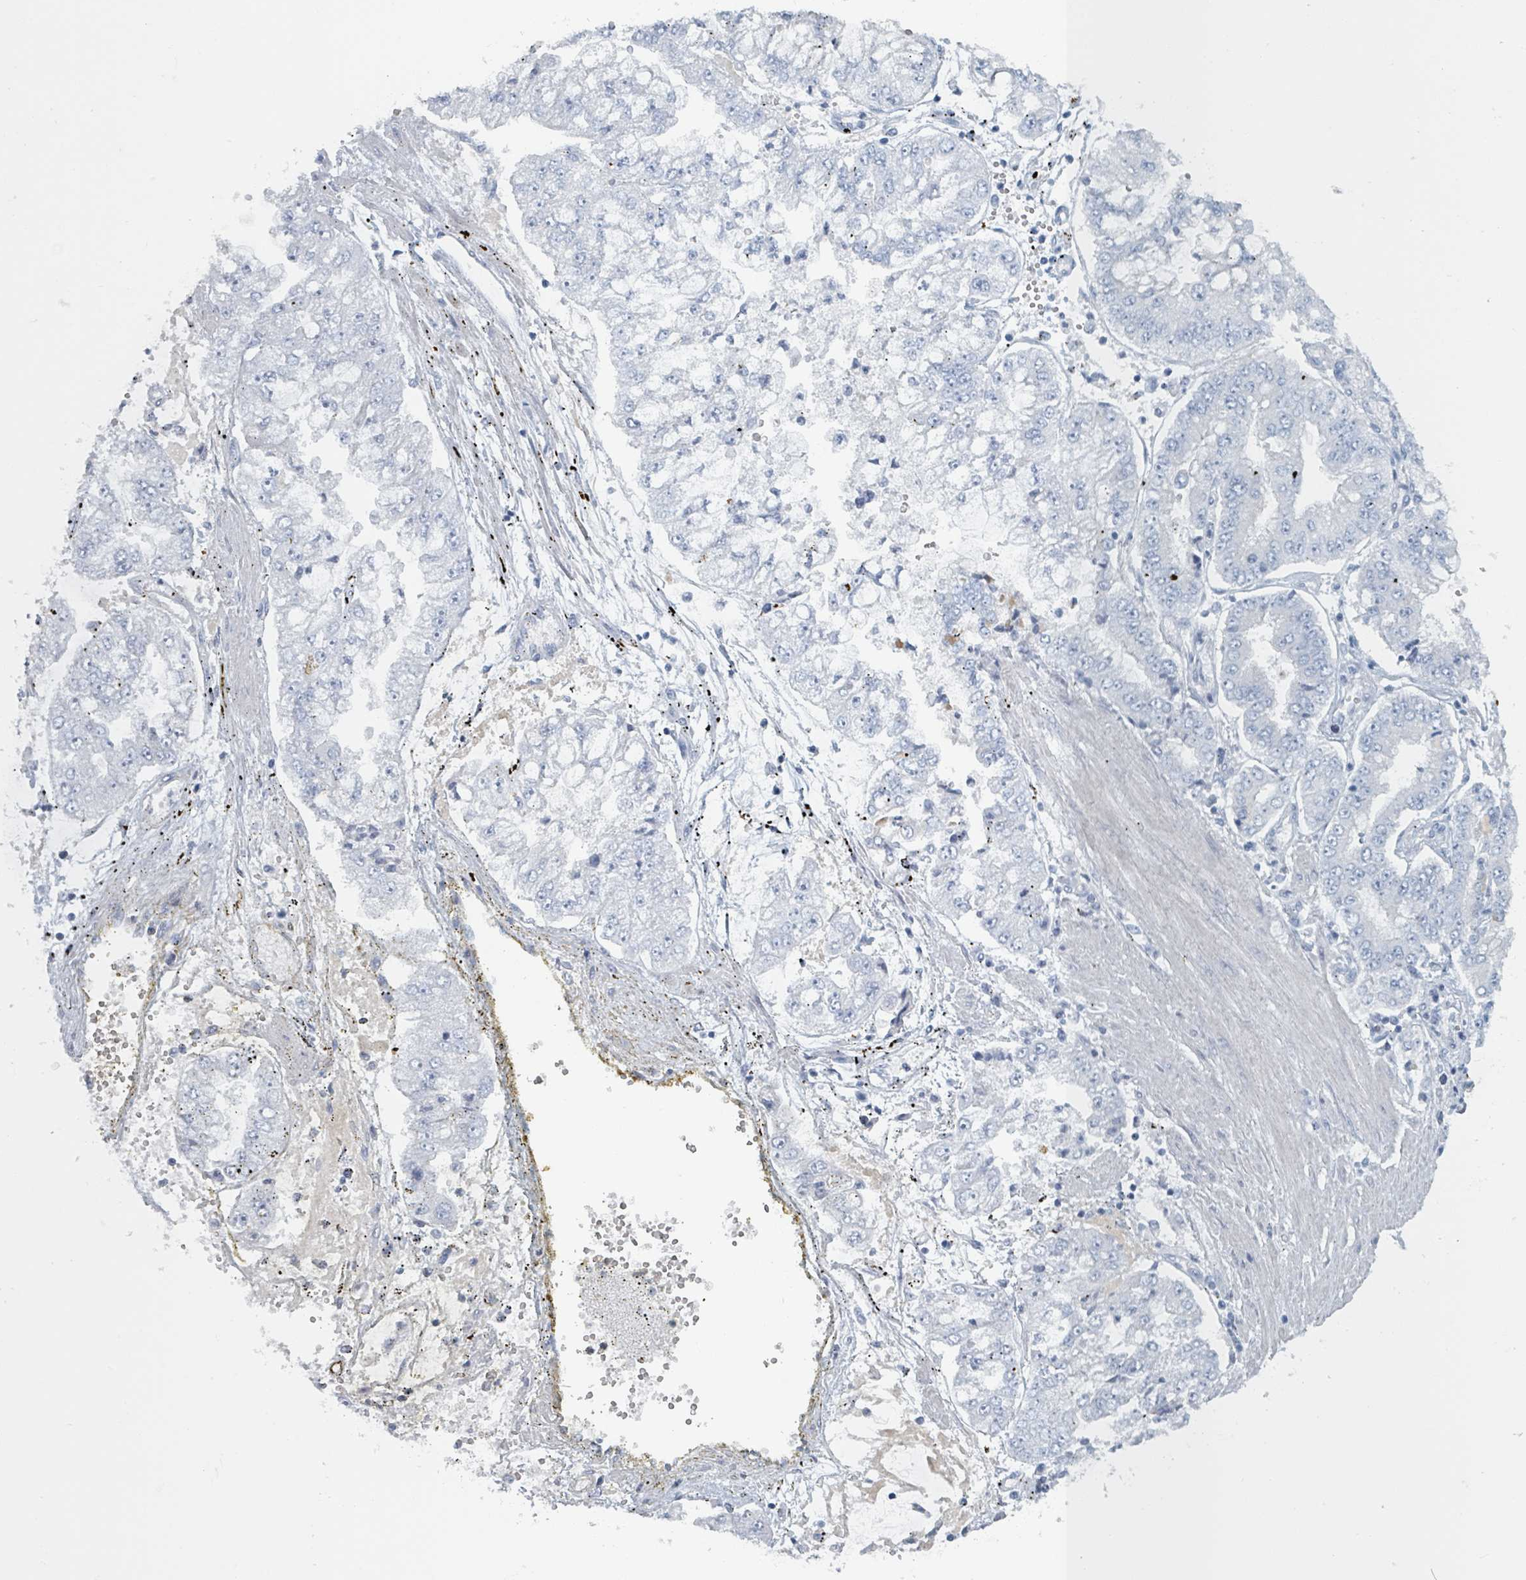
{"staining": {"intensity": "negative", "quantity": "none", "location": "none"}, "tissue": "stomach cancer", "cell_type": "Tumor cells", "image_type": "cancer", "snomed": [{"axis": "morphology", "description": "Adenocarcinoma, NOS"}, {"axis": "topography", "description": "Stomach"}], "caption": "The image displays no staining of tumor cells in stomach cancer.", "gene": "HEATR5A", "patient": {"sex": "male", "age": 76}}